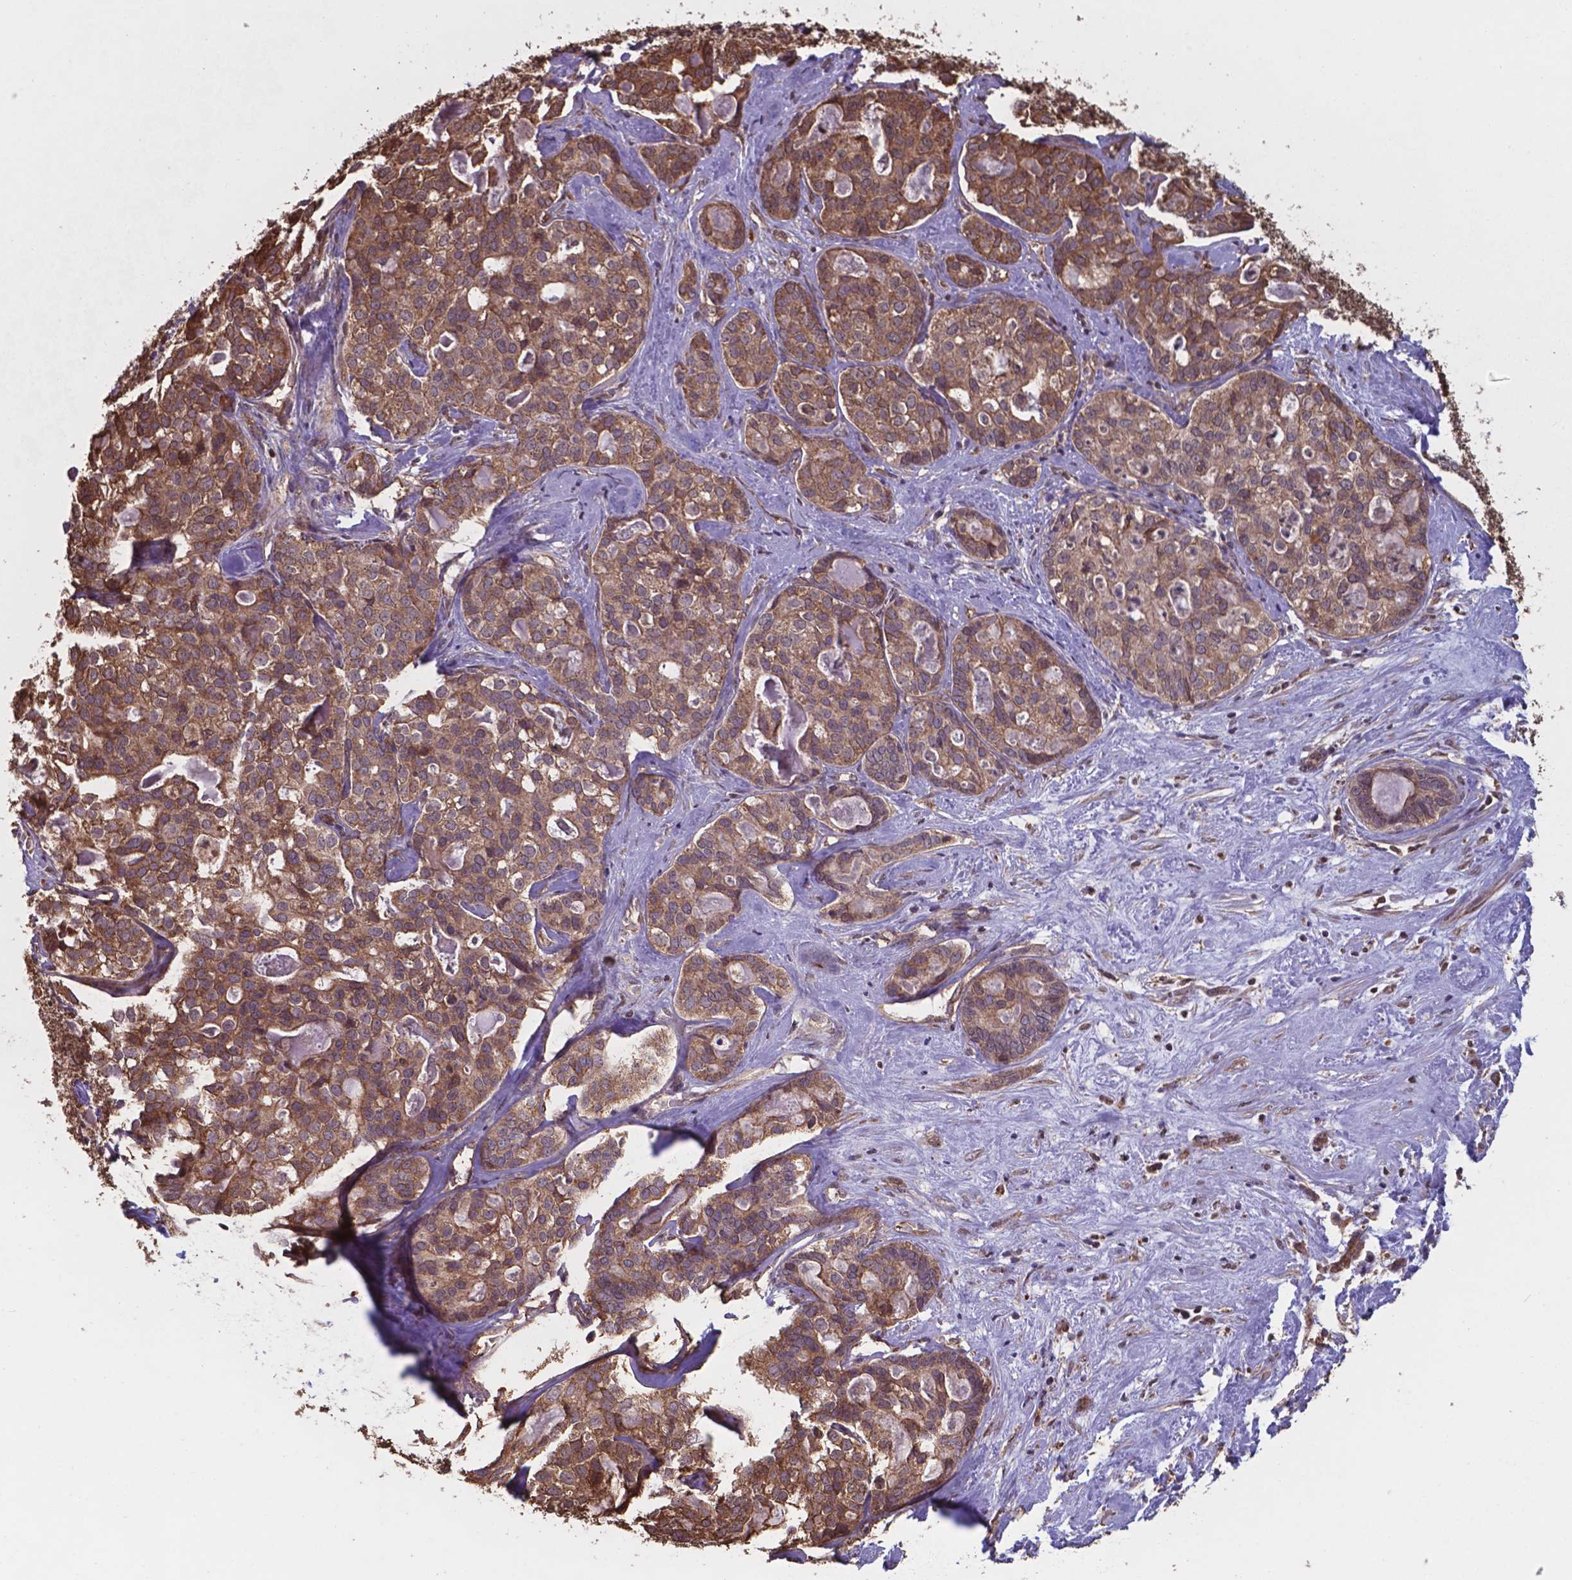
{"staining": {"intensity": "moderate", "quantity": ">75%", "location": "cytoplasmic/membranous,nuclear"}, "tissue": "liver cancer", "cell_type": "Tumor cells", "image_type": "cancer", "snomed": [{"axis": "morphology", "description": "Cholangiocarcinoma"}, {"axis": "topography", "description": "Liver"}], "caption": "High-magnification brightfield microscopy of liver cholangiocarcinoma stained with DAB (3,3'-diaminobenzidine) (brown) and counterstained with hematoxylin (blue). tumor cells exhibit moderate cytoplasmic/membranous and nuclear expression is present in about>75% of cells.", "gene": "CHP2", "patient": {"sex": "male", "age": 56}}